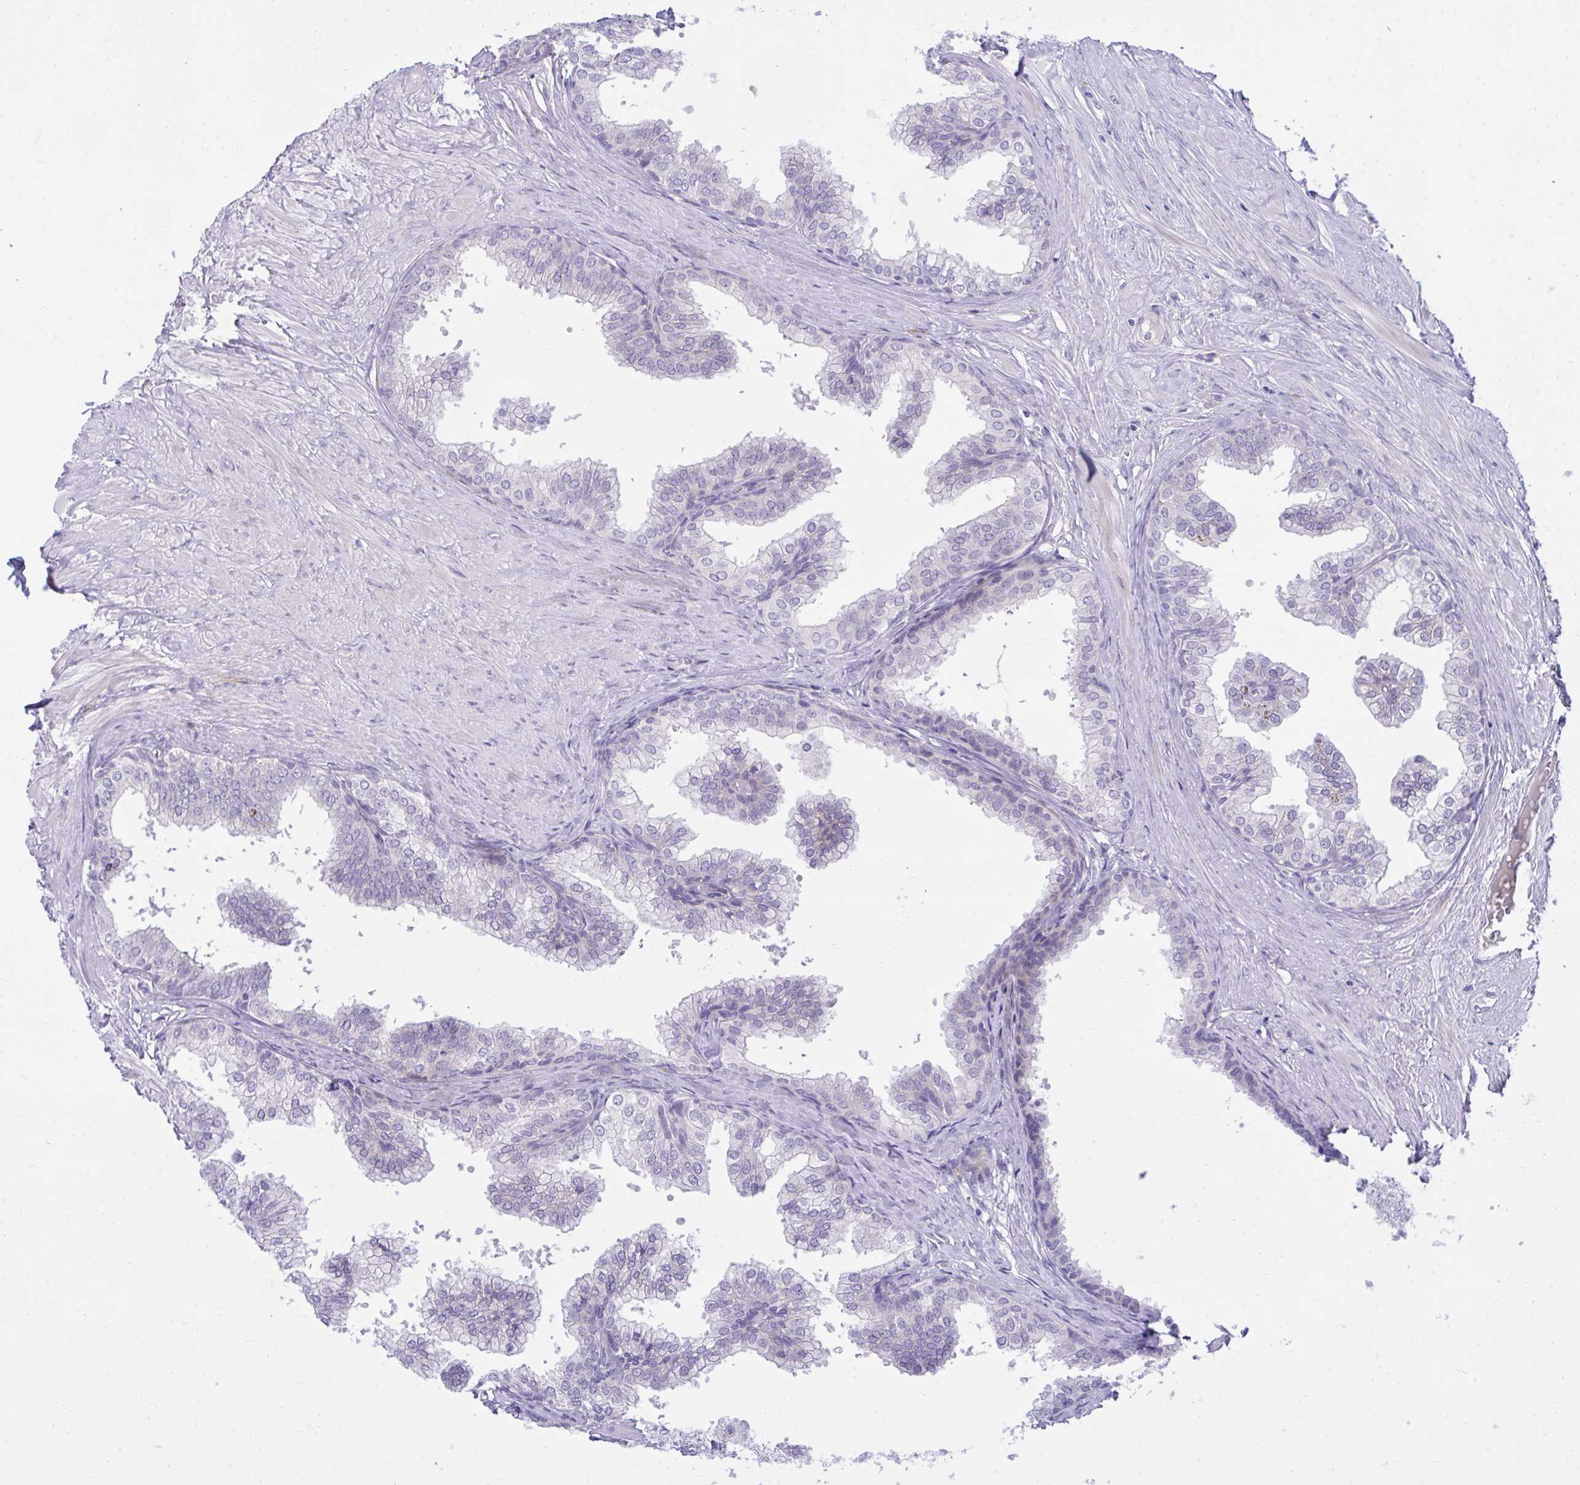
{"staining": {"intensity": "negative", "quantity": "none", "location": "none"}, "tissue": "prostate", "cell_type": "Glandular cells", "image_type": "normal", "snomed": [{"axis": "morphology", "description": "Normal tissue, NOS"}, {"axis": "topography", "description": "Prostate"}, {"axis": "topography", "description": "Peripheral nerve tissue"}], "caption": "Glandular cells are negative for protein expression in benign human prostate. Brightfield microscopy of IHC stained with DAB (brown) and hematoxylin (blue), captured at high magnification.", "gene": "MED9", "patient": {"sex": "male", "age": 55}}